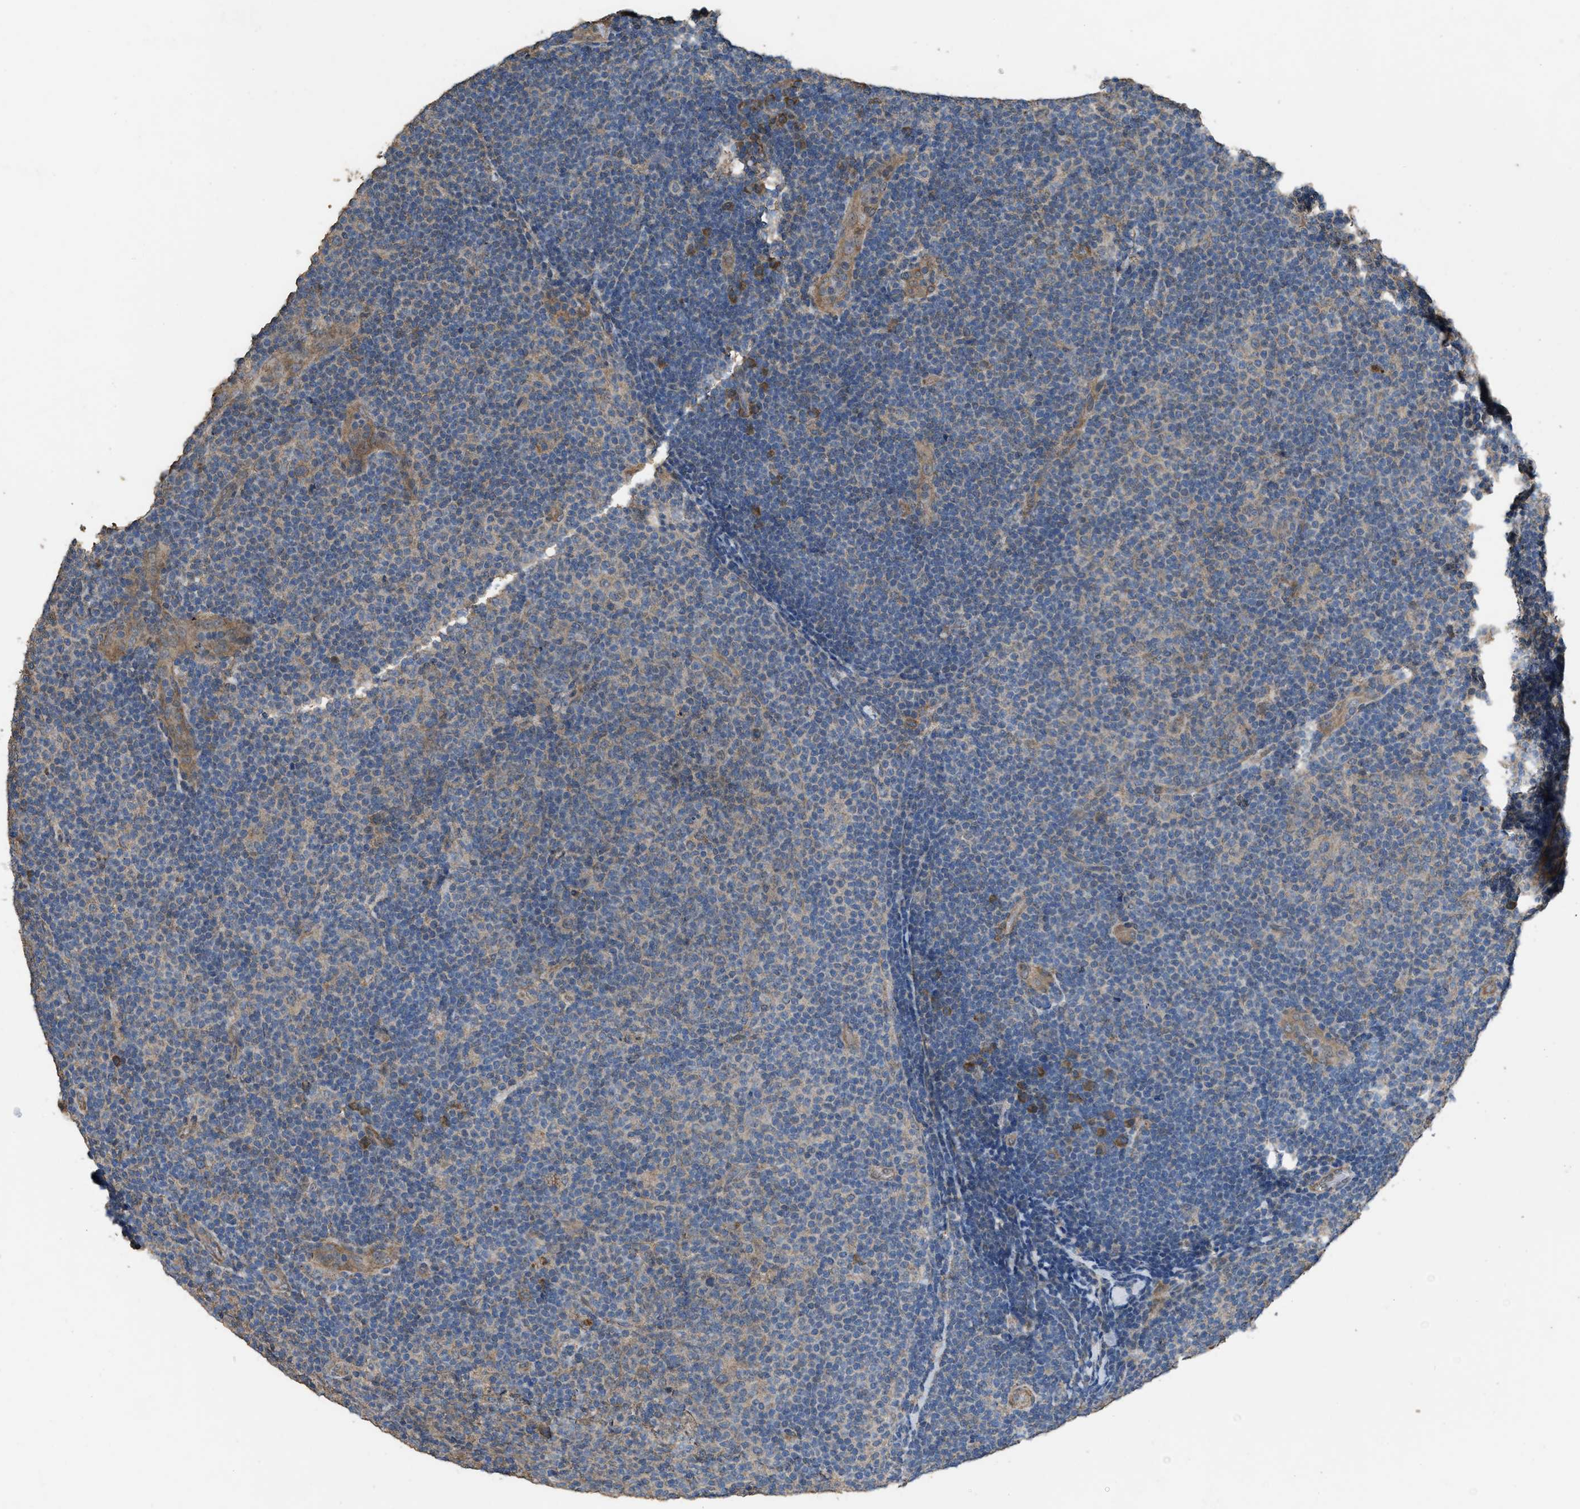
{"staining": {"intensity": "weak", "quantity": "25%-75%", "location": "cytoplasmic/membranous"}, "tissue": "lymphoma", "cell_type": "Tumor cells", "image_type": "cancer", "snomed": [{"axis": "morphology", "description": "Malignant lymphoma, non-Hodgkin's type, Low grade"}, {"axis": "topography", "description": "Lymph node"}], "caption": "Immunohistochemistry (IHC) (DAB (3,3'-diaminobenzidine)) staining of human lymphoma reveals weak cytoplasmic/membranous protein staining in about 25%-75% of tumor cells. The staining is performed using DAB brown chromogen to label protein expression. The nuclei are counter-stained blue using hematoxylin.", "gene": "ARL6", "patient": {"sex": "male", "age": 83}}